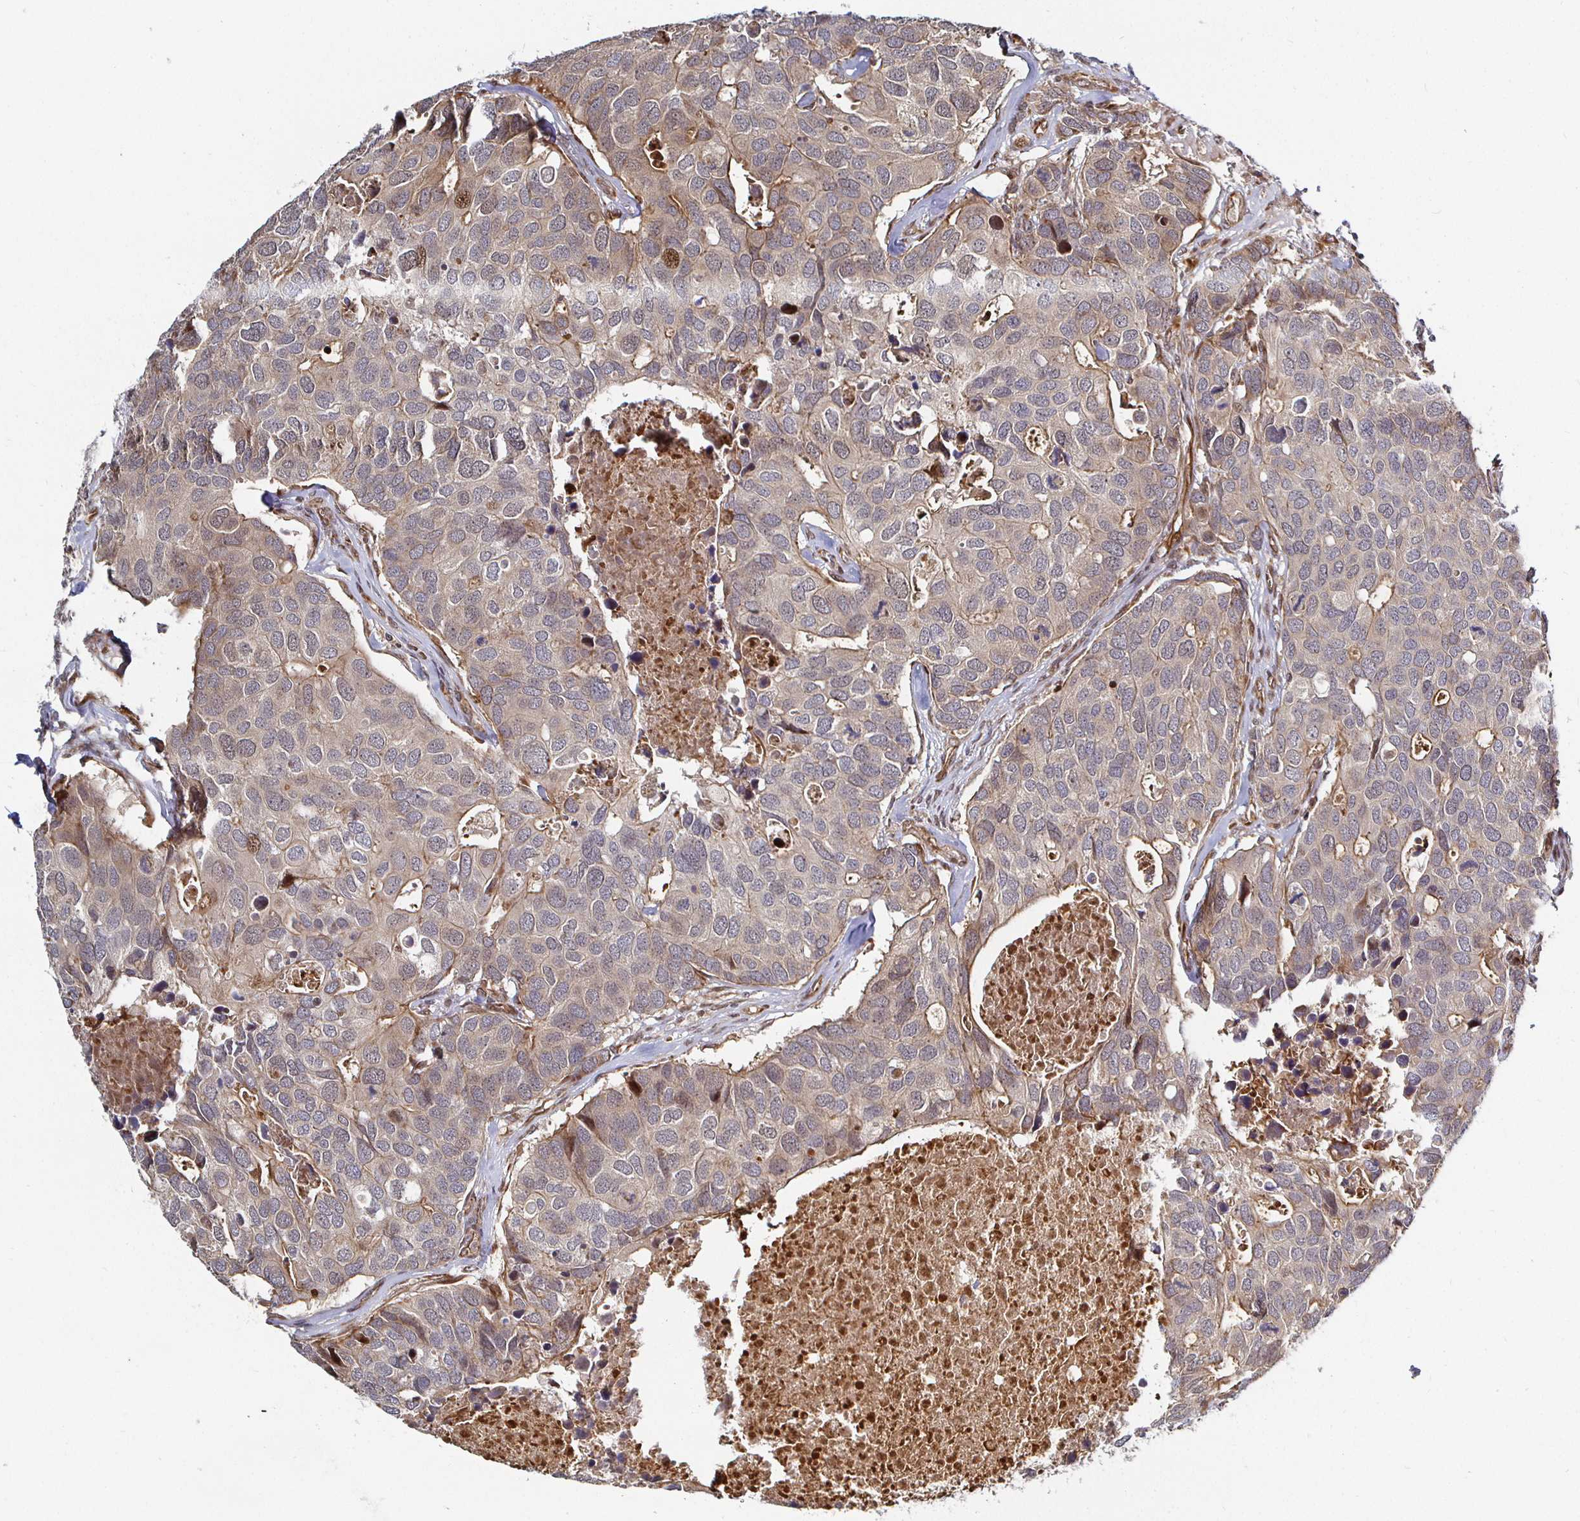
{"staining": {"intensity": "weak", "quantity": "<25%", "location": "cytoplasmic/membranous"}, "tissue": "breast cancer", "cell_type": "Tumor cells", "image_type": "cancer", "snomed": [{"axis": "morphology", "description": "Duct carcinoma"}, {"axis": "topography", "description": "Breast"}], "caption": "Human breast invasive ductal carcinoma stained for a protein using immunohistochemistry (IHC) displays no positivity in tumor cells.", "gene": "TBKBP1", "patient": {"sex": "female", "age": 83}}